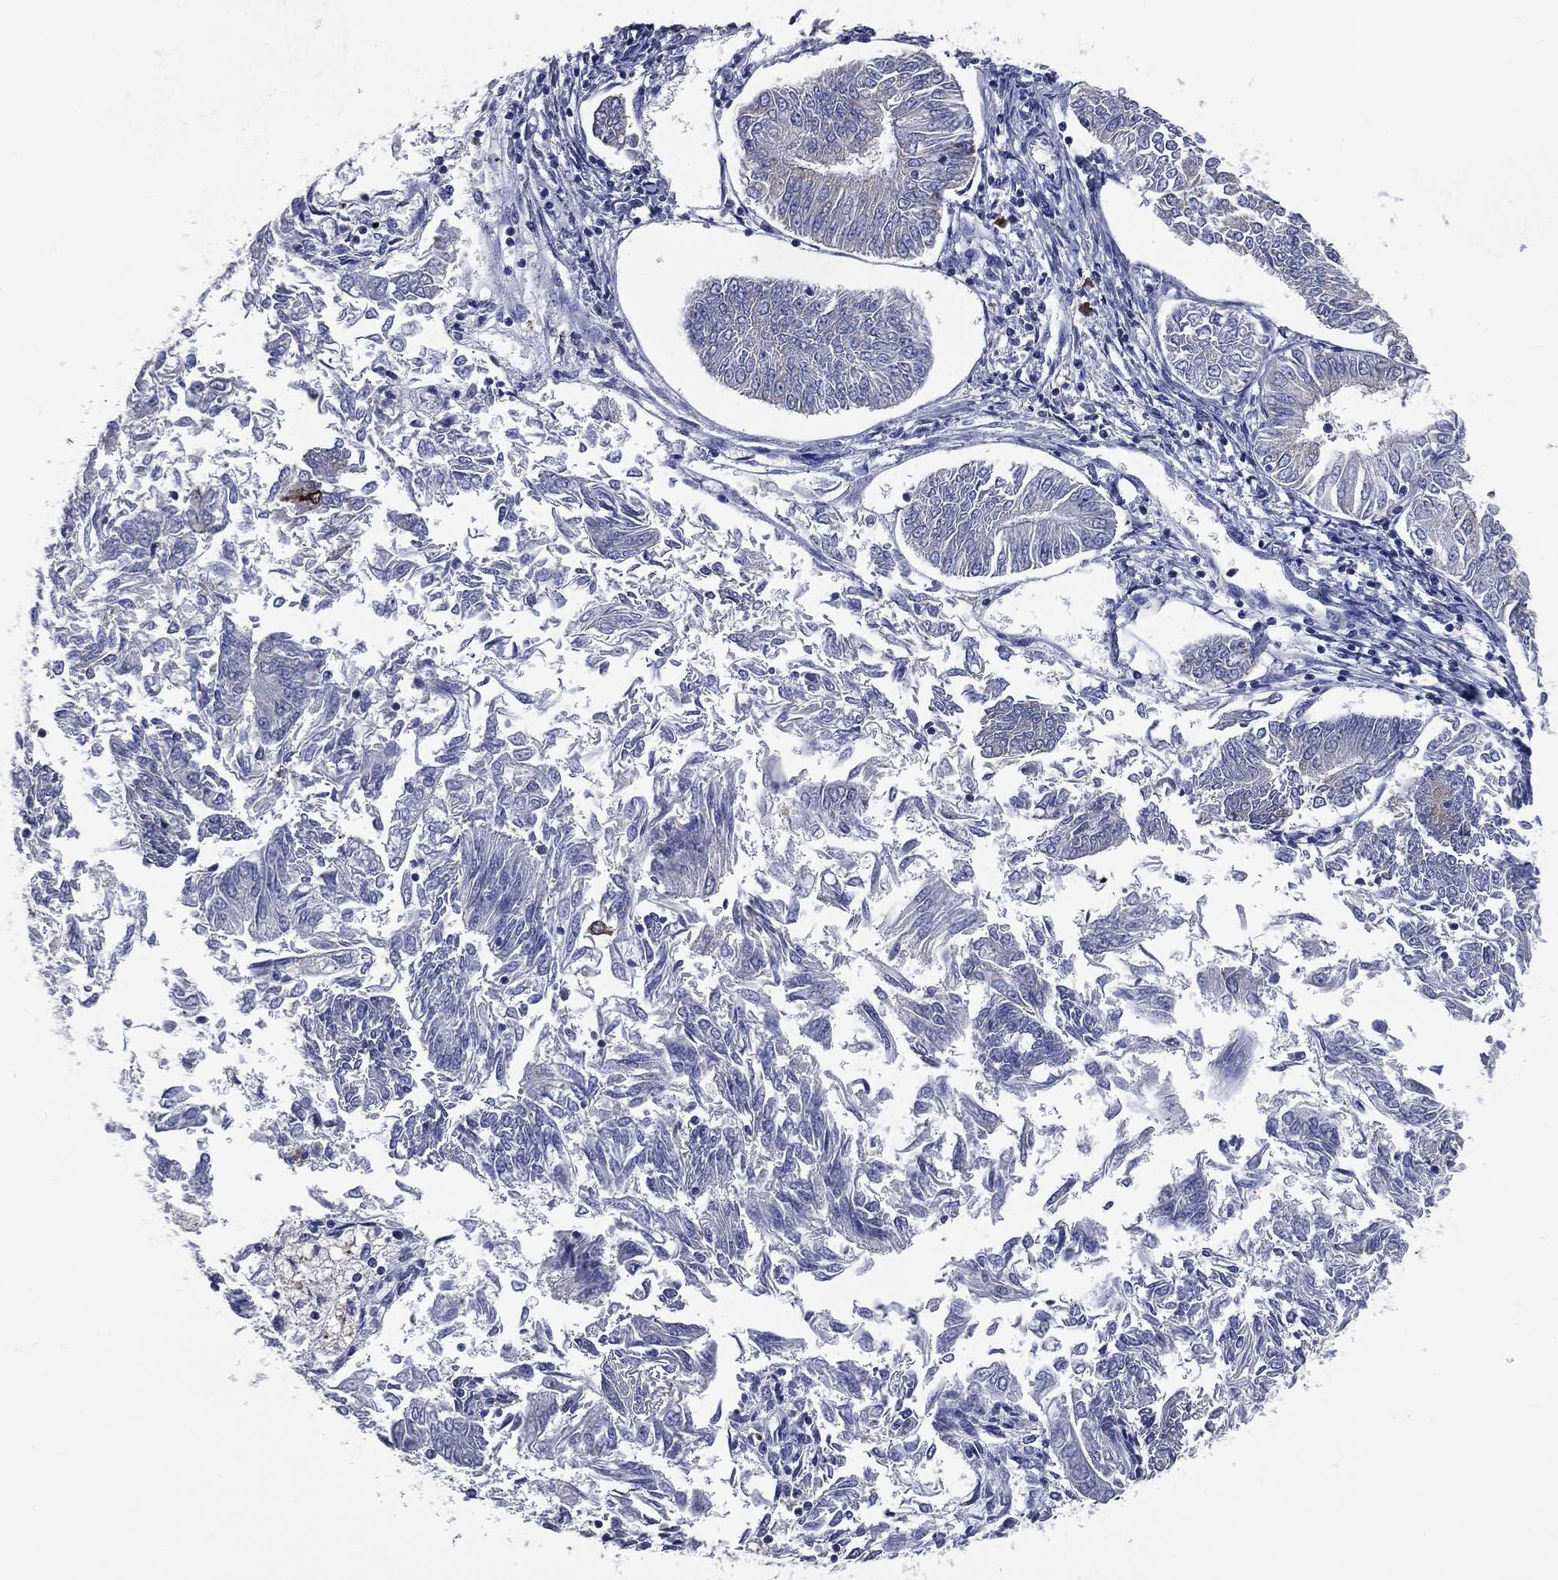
{"staining": {"intensity": "negative", "quantity": "none", "location": "none"}, "tissue": "endometrial cancer", "cell_type": "Tumor cells", "image_type": "cancer", "snomed": [{"axis": "morphology", "description": "Adenocarcinoma, NOS"}, {"axis": "topography", "description": "Endometrium"}], "caption": "Tumor cells are negative for protein expression in human endometrial cancer (adenocarcinoma).", "gene": "PTGS2", "patient": {"sex": "female", "age": 58}}